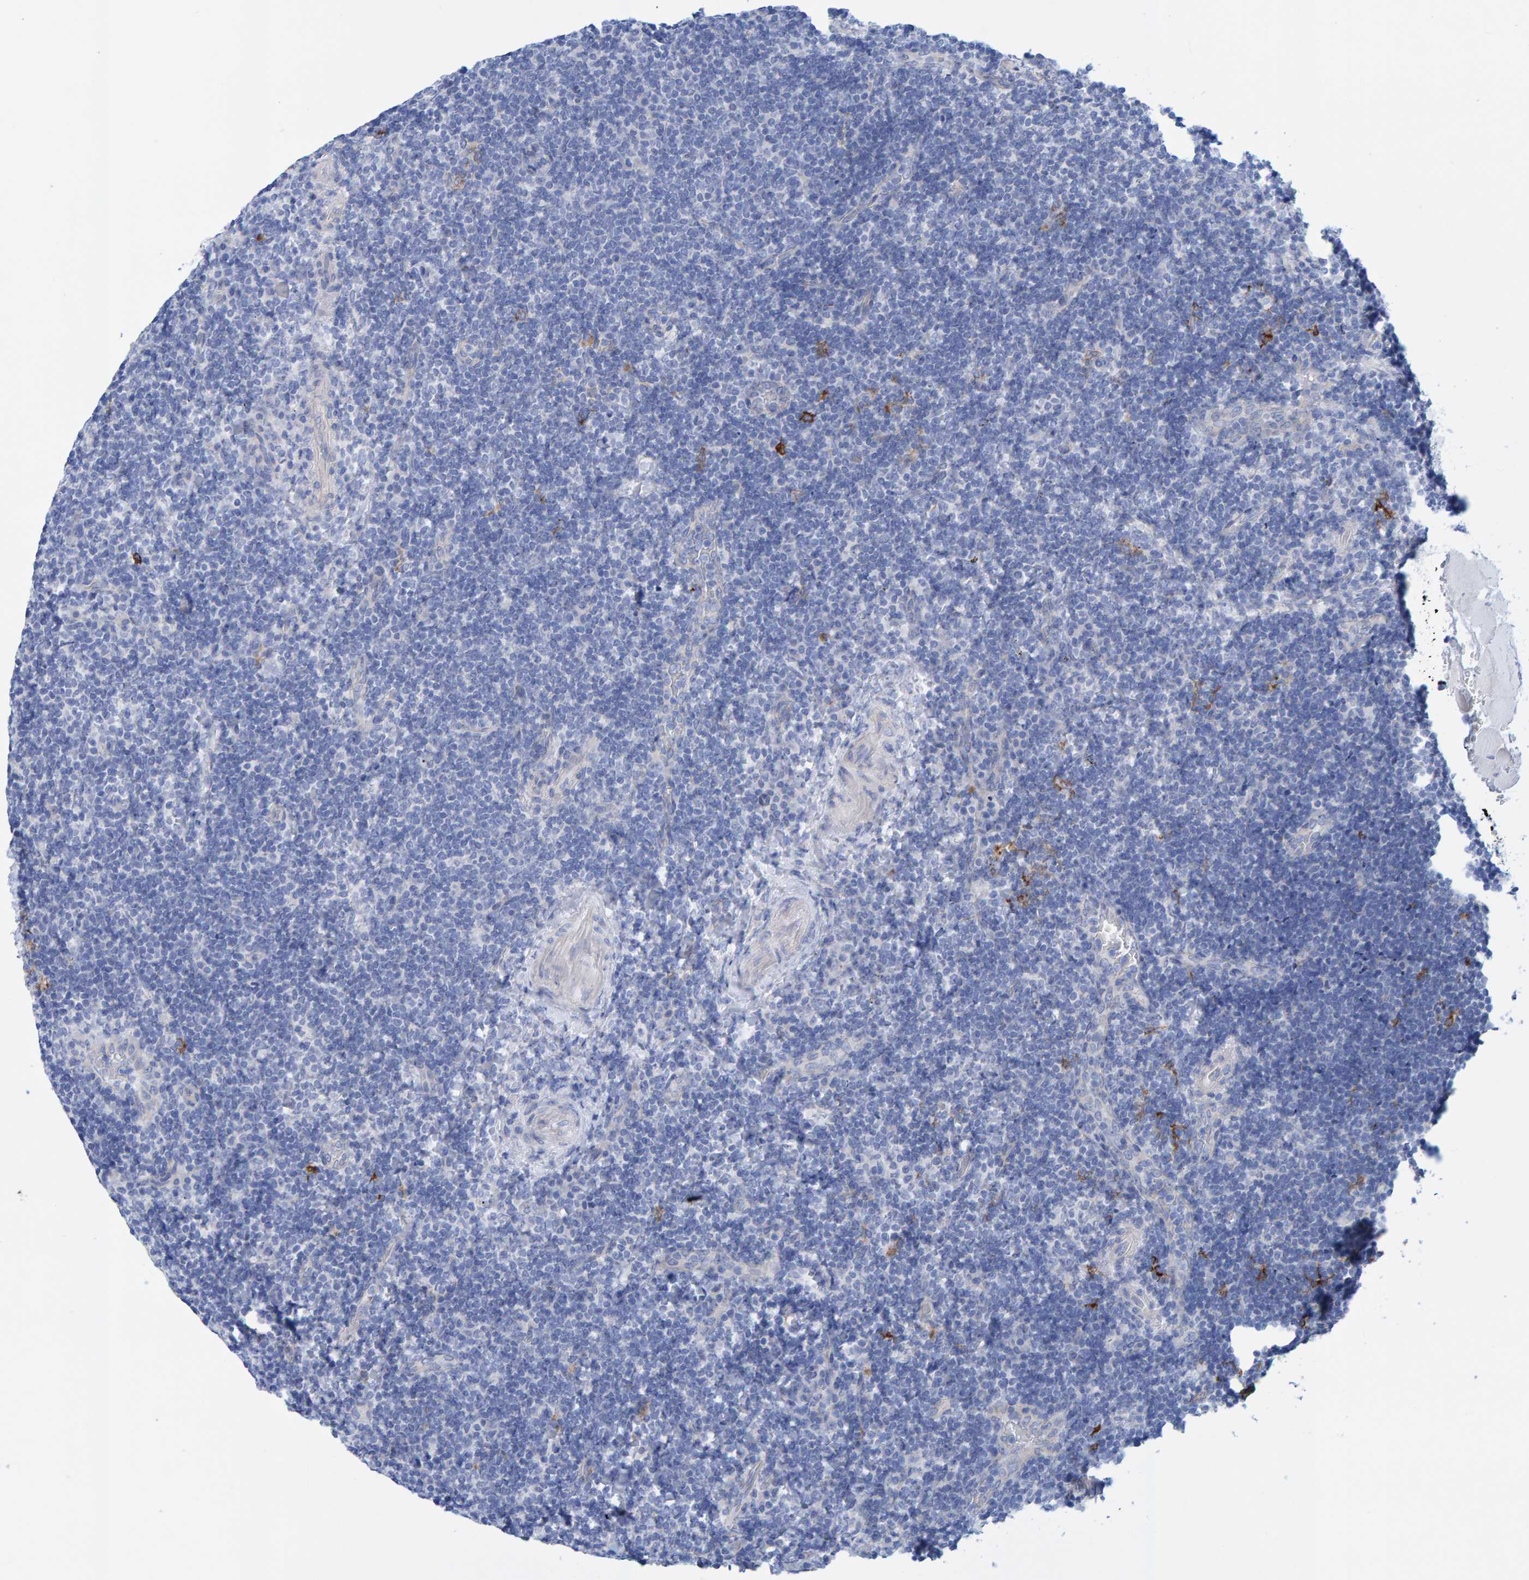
{"staining": {"intensity": "negative", "quantity": "none", "location": "none"}, "tissue": "lymphoma", "cell_type": "Tumor cells", "image_type": "cancer", "snomed": [{"axis": "morphology", "description": "Malignant lymphoma, non-Hodgkin's type, High grade"}, {"axis": "topography", "description": "Tonsil"}], "caption": "A micrograph of high-grade malignant lymphoma, non-Hodgkin's type stained for a protein displays no brown staining in tumor cells.", "gene": "JAKMIP3", "patient": {"sex": "female", "age": 36}}